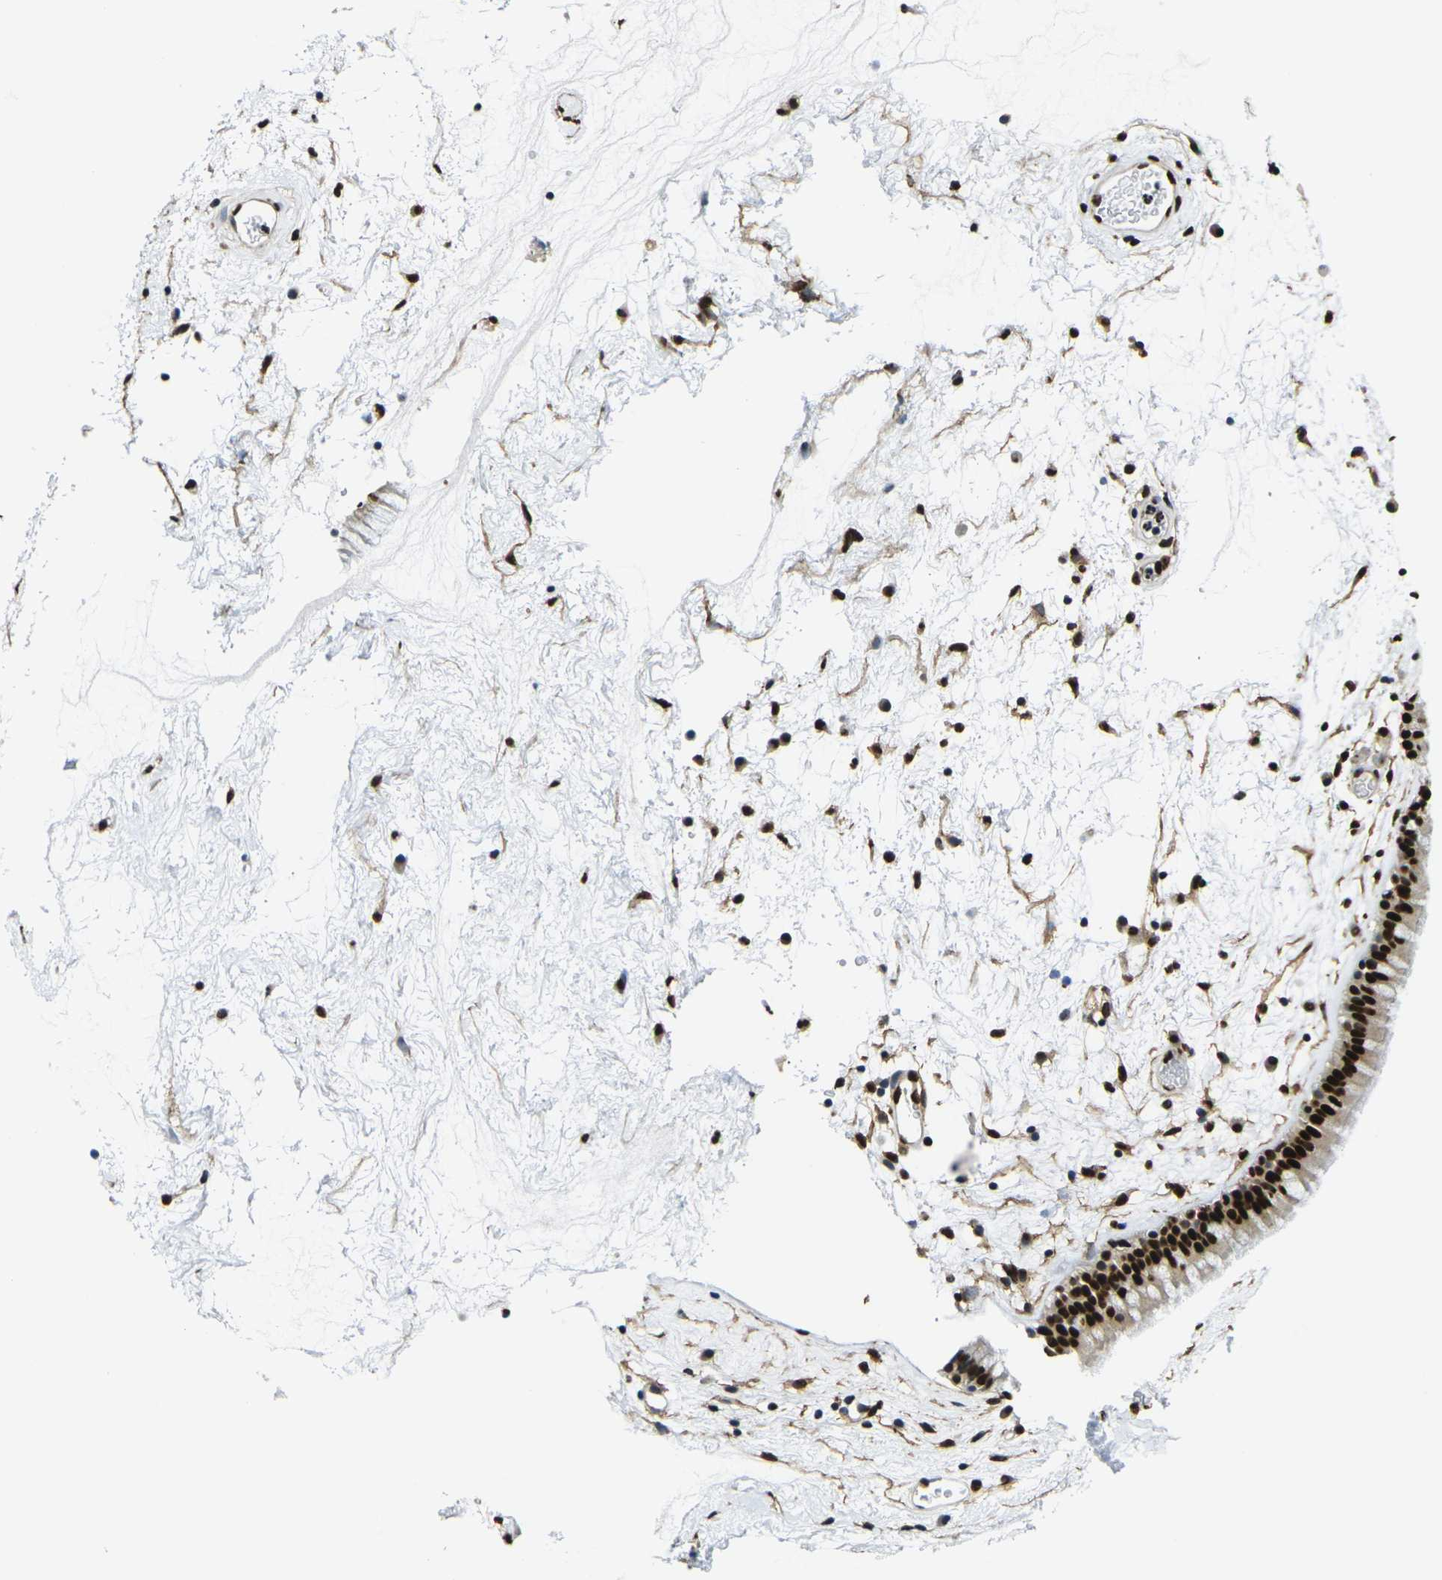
{"staining": {"intensity": "strong", "quantity": ">75%", "location": "nuclear"}, "tissue": "nasopharynx", "cell_type": "Respiratory epithelial cells", "image_type": "normal", "snomed": [{"axis": "morphology", "description": "Normal tissue, NOS"}, {"axis": "morphology", "description": "Inflammation, NOS"}, {"axis": "topography", "description": "Nasopharynx"}], "caption": "Nasopharynx stained for a protein displays strong nuclear positivity in respiratory epithelial cells. (DAB = brown stain, brightfield microscopy at high magnification).", "gene": "SMARCC1", "patient": {"sex": "male", "age": 48}}